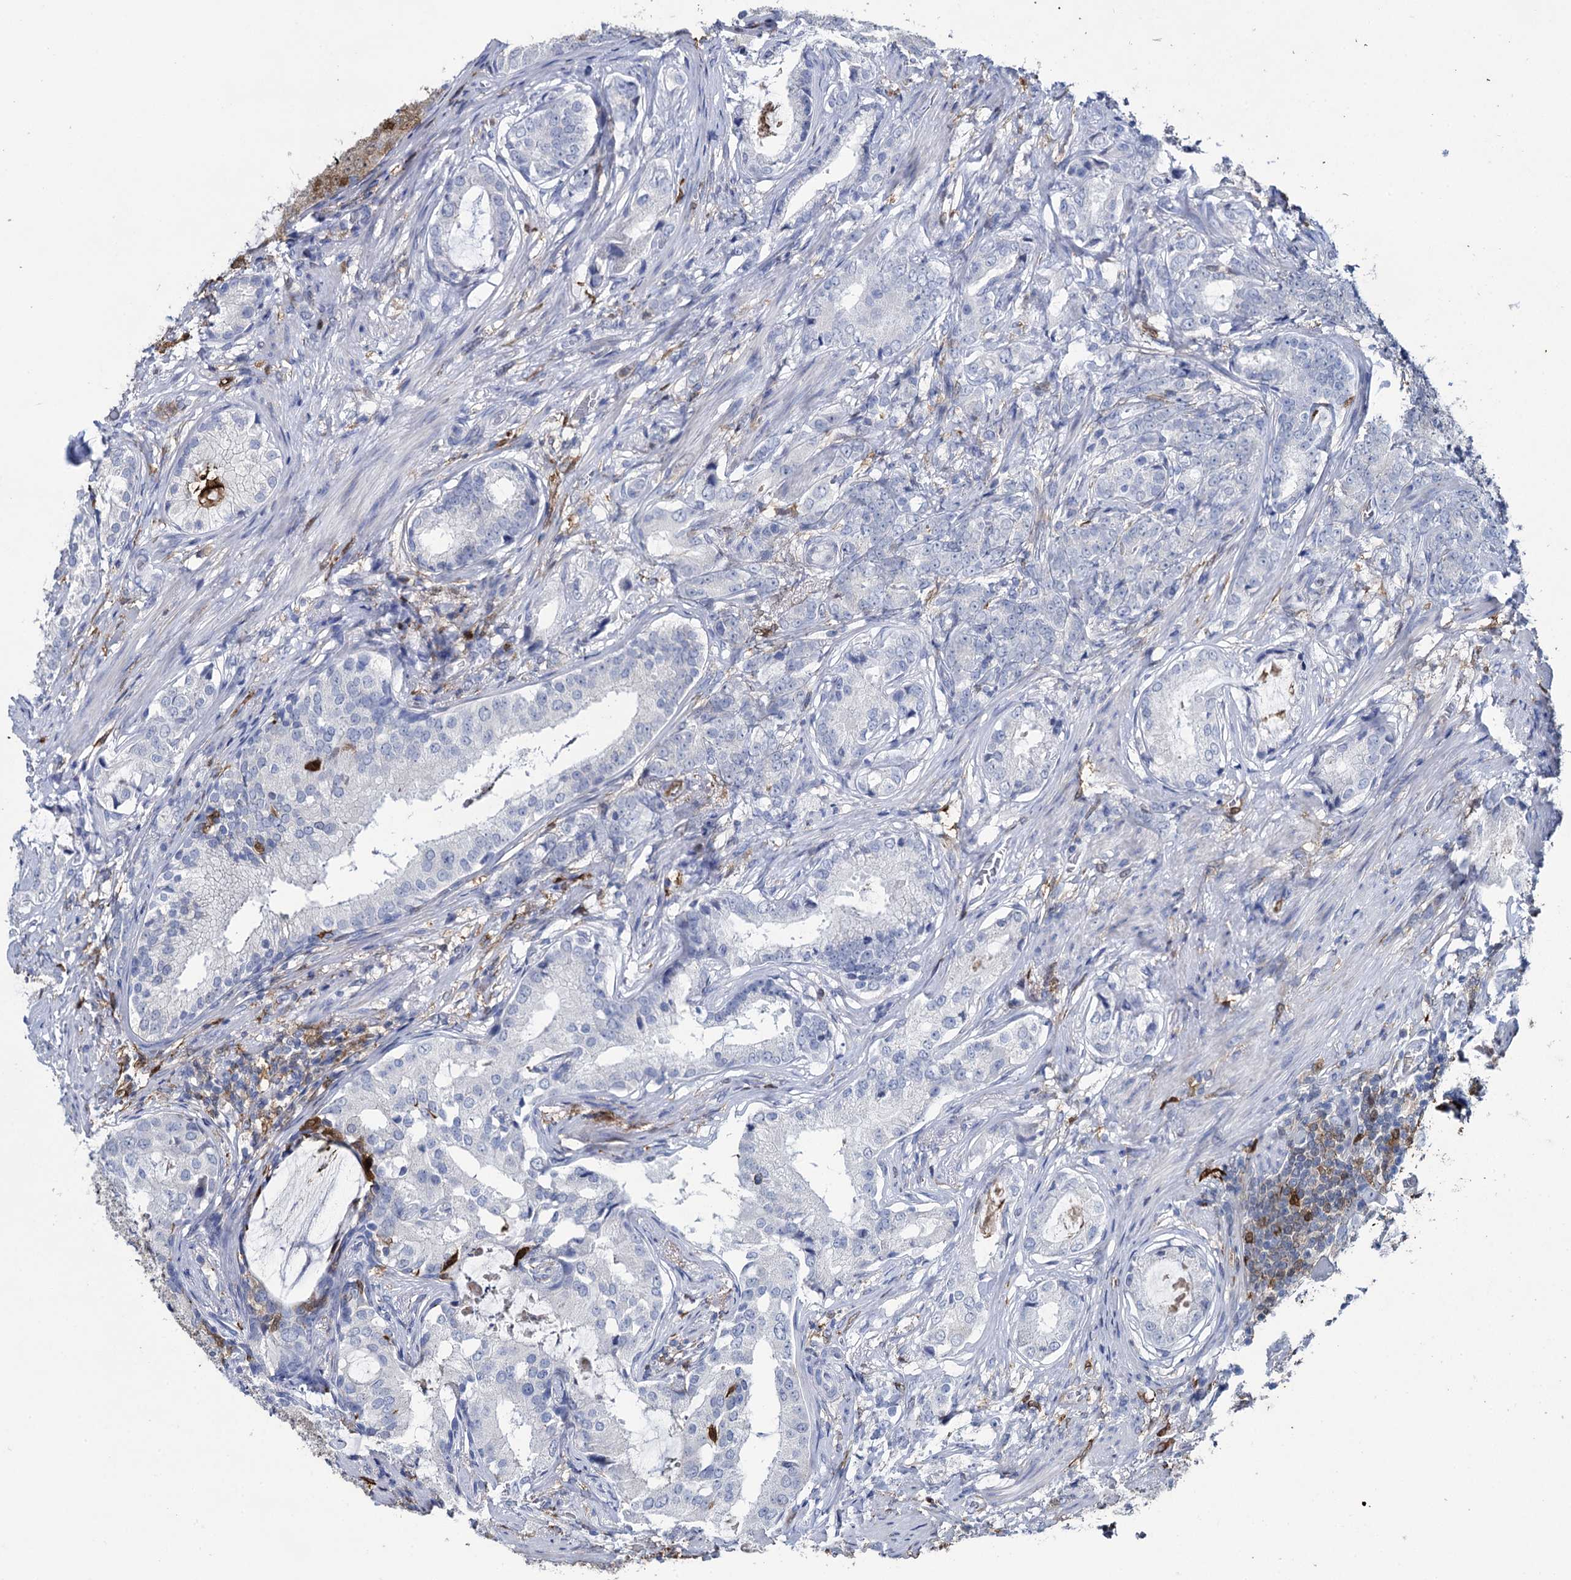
{"staining": {"intensity": "negative", "quantity": "none", "location": "none"}, "tissue": "prostate cancer", "cell_type": "Tumor cells", "image_type": "cancer", "snomed": [{"axis": "morphology", "description": "Adenocarcinoma, Low grade"}, {"axis": "topography", "description": "Prostate"}], "caption": "IHC micrograph of human prostate cancer stained for a protein (brown), which shows no positivity in tumor cells.", "gene": "FABP5", "patient": {"sex": "male", "age": 71}}